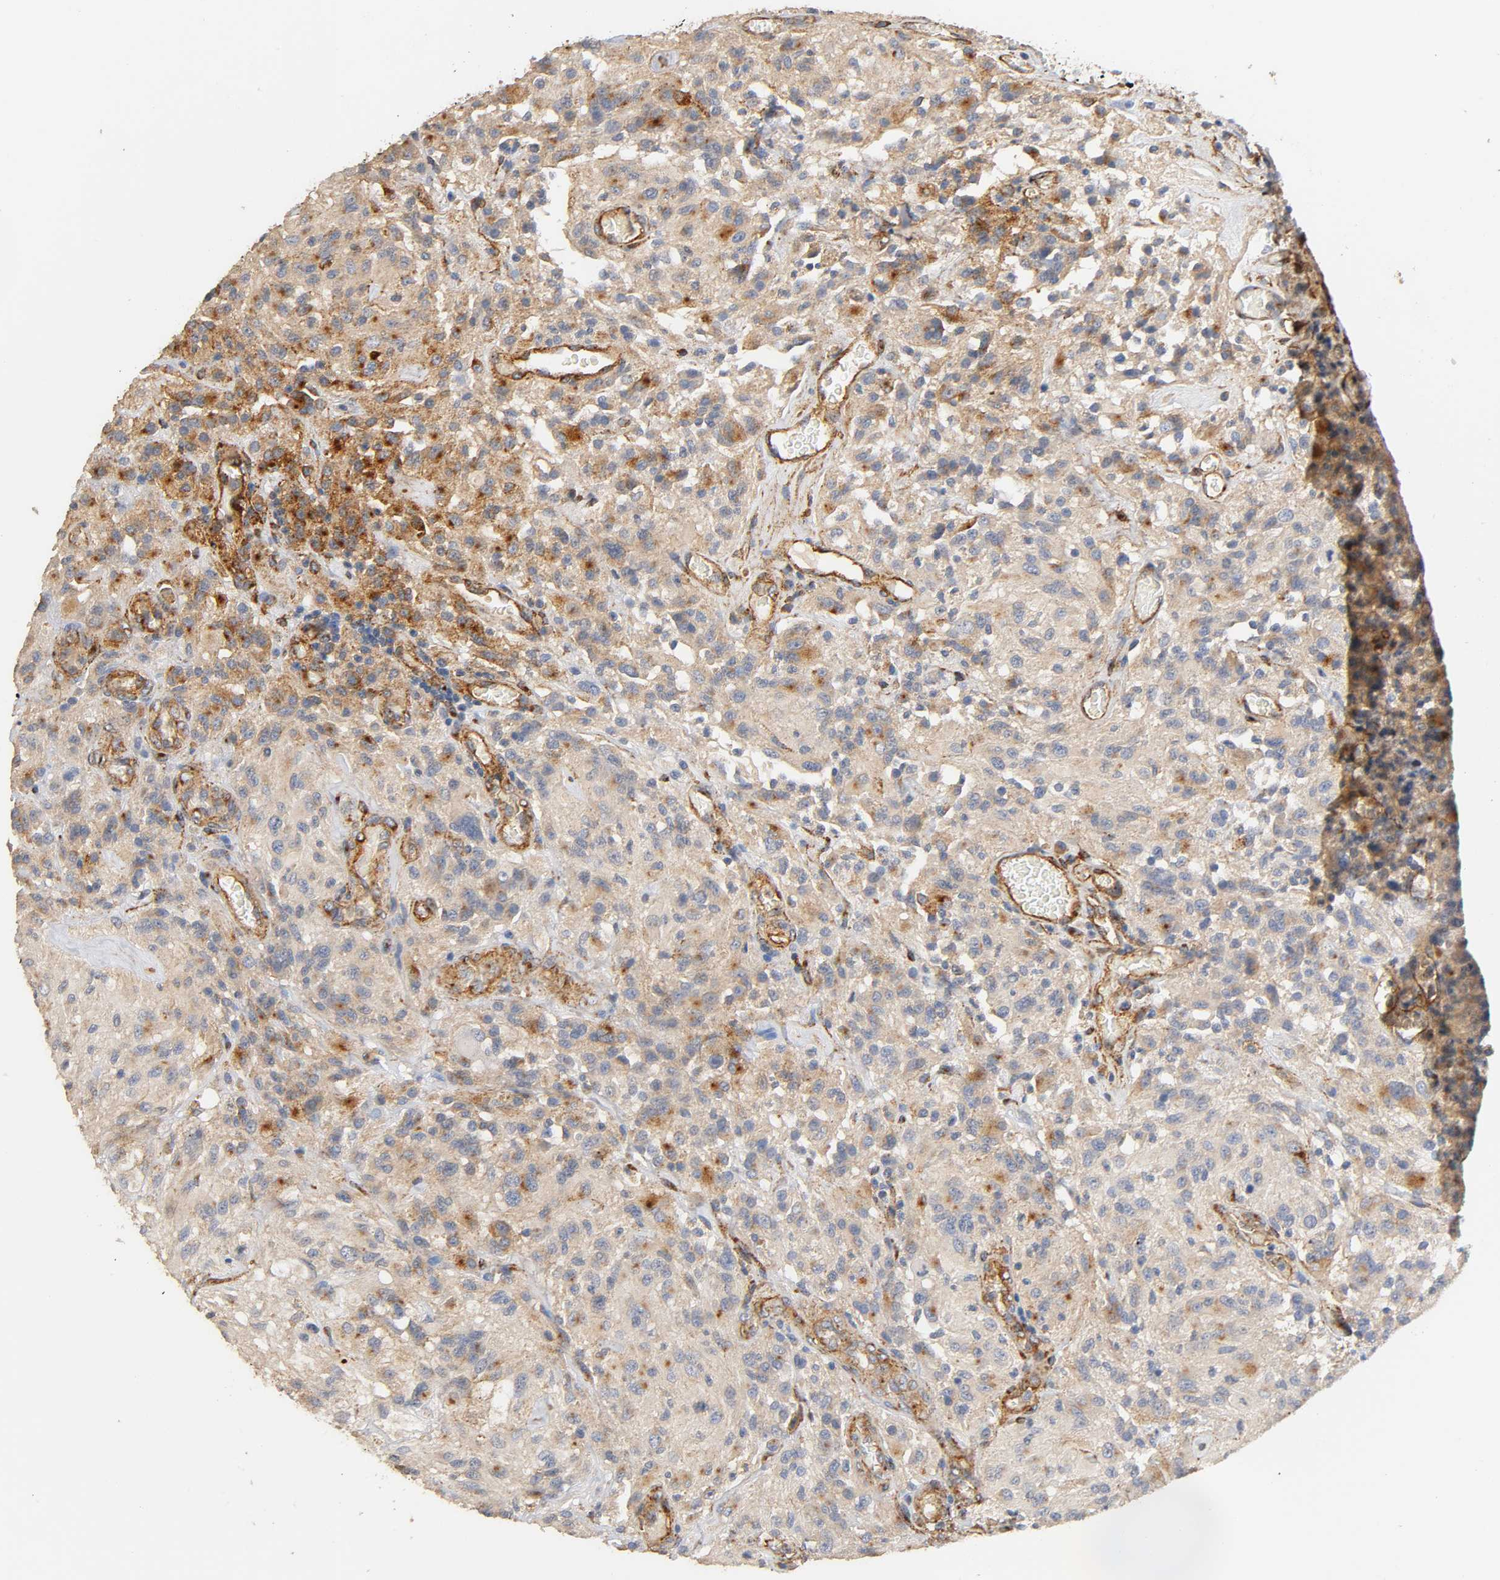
{"staining": {"intensity": "moderate", "quantity": ">75%", "location": "cytoplasmic/membranous"}, "tissue": "glioma", "cell_type": "Tumor cells", "image_type": "cancer", "snomed": [{"axis": "morphology", "description": "Normal tissue, NOS"}, {"axis": "morphology", "description": "Glioma, malignant, High grade"}, {"axis": "topography", "description": "Cerebral cortex"}], "caption": "Moderate cytoplasmic/membranous positivity is appreciated in approximately >75% of tumor cells in malignant glioma (high-grade).", "gene": "IFITM3", "patient": {"sex": "male", "age": 56}}